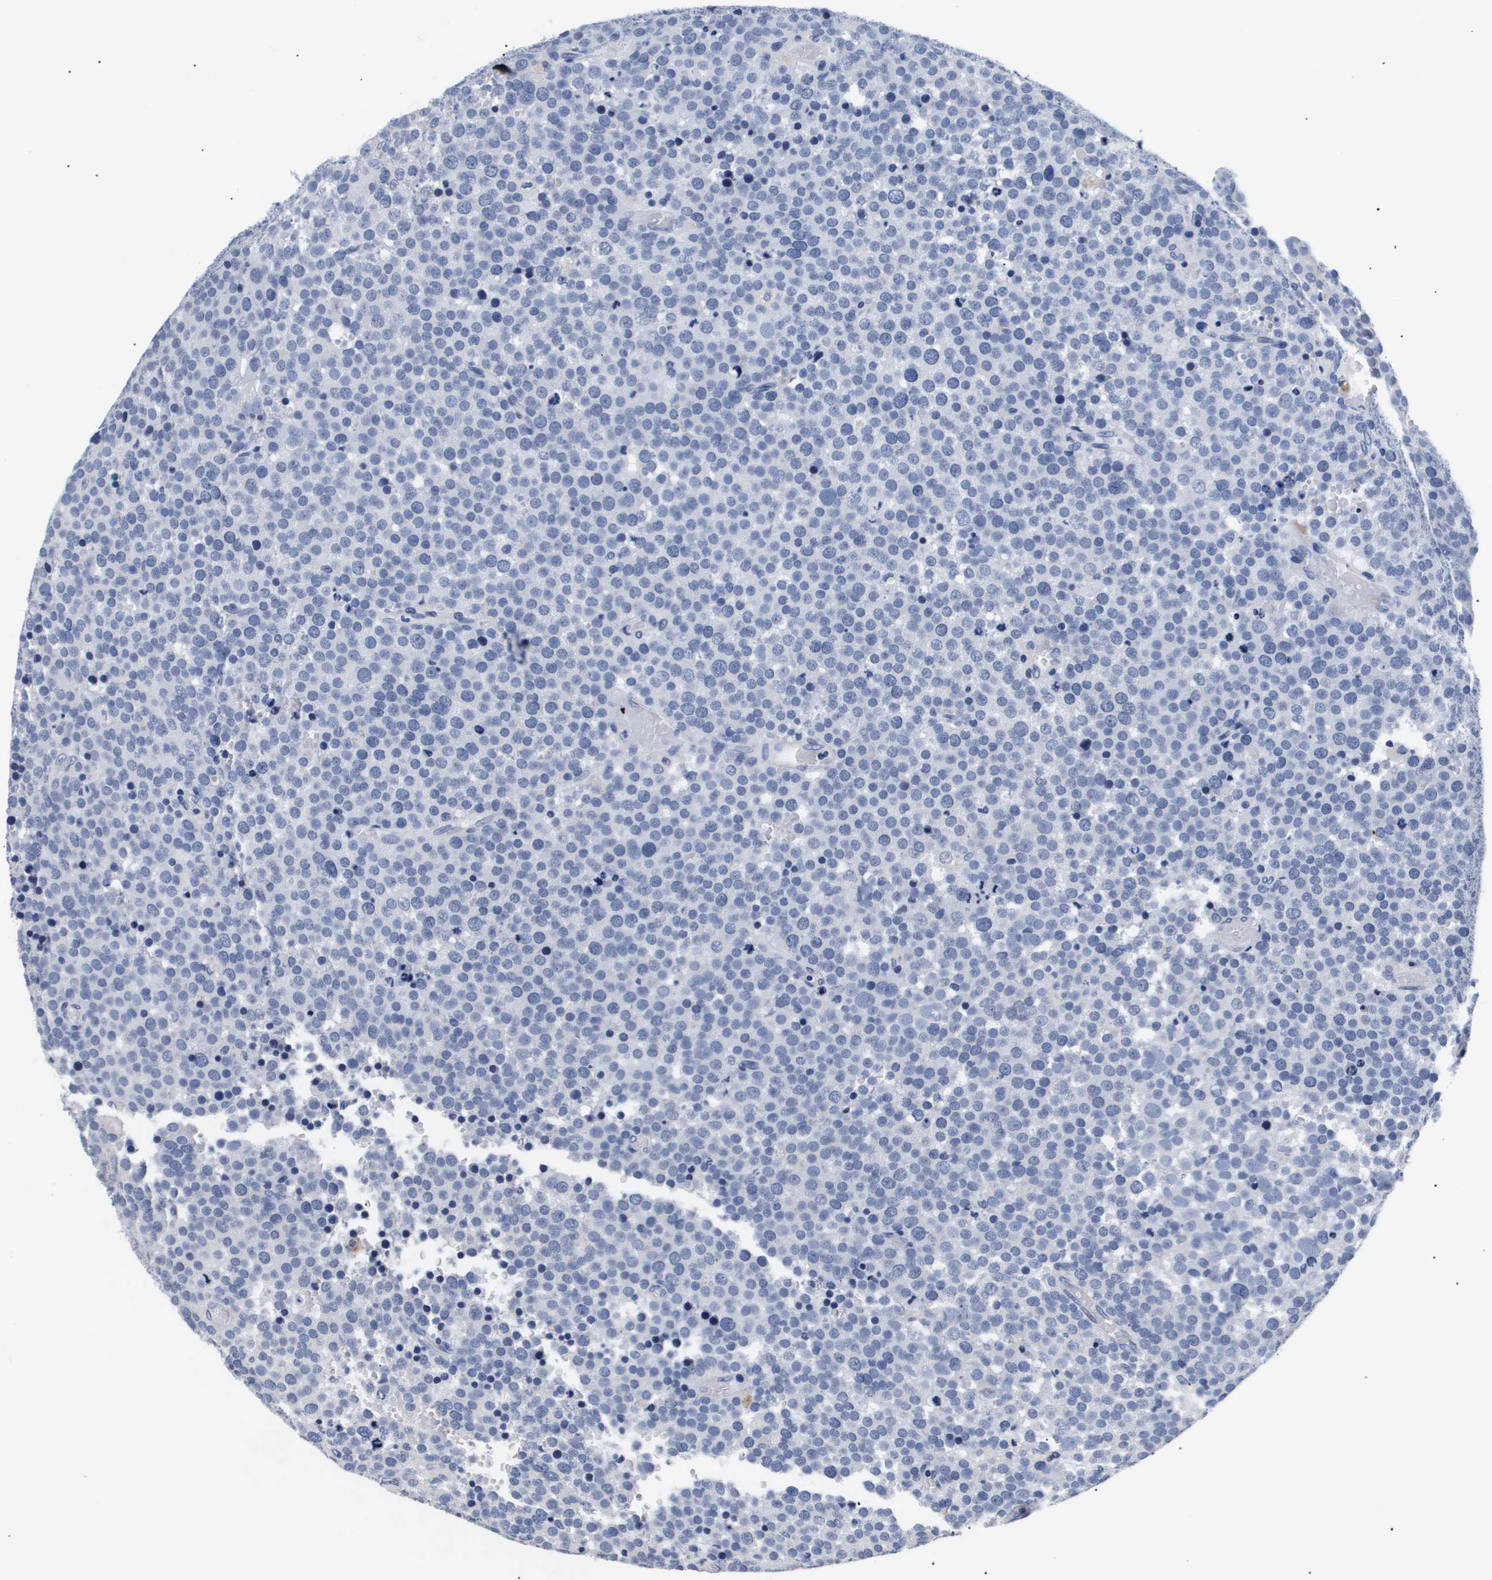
{"staining": {"intensity": "negative", "quantity": "none", "location": "none"}, "tissue": "testis cancer", "cell_type": "Tumor cells", "image_type": "cancer", "snomed": [{"axis": "morphology", "description": "Normal tissue, NOS"}, {"axis": "morphology", "description": "Seminoma, NOS"}, {"axis": "topography", "description": "Testis"}], "caption": "DAB immunohistochemical staining of seminoma (testis) reveals no significant positivity in tumor cells. (DAB IHC visualized using brightfield microscopy, high magnification).", "gene": "ATP6V0A4", "patient": {"sex": "male", "age": 71}}